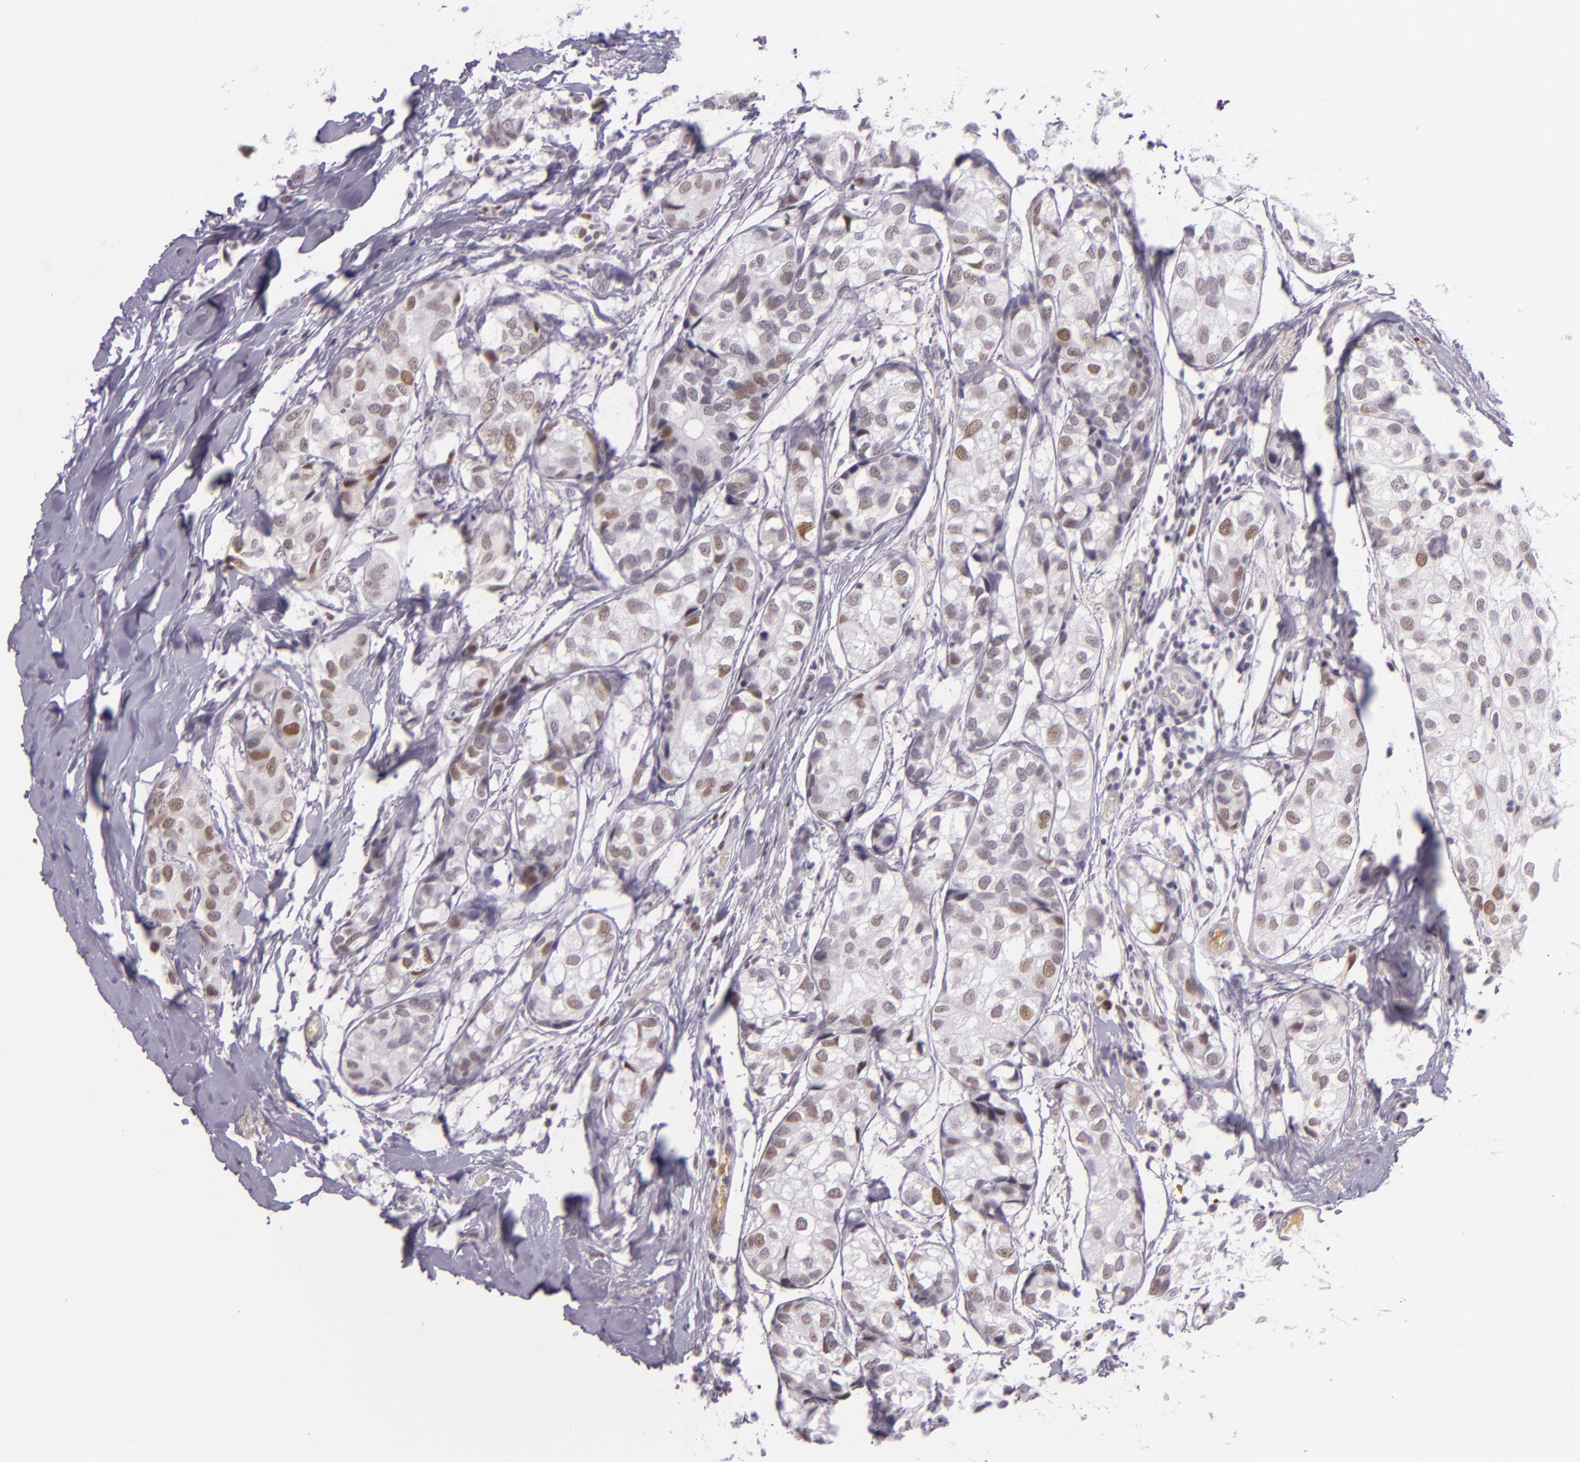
{"staining": {"intensity": "weak", "quantity": "<25%", "location": "nuclear"}, "tissue": "breast cancer", "cell_type": "Tumor cells", "image_type": "cancer", "snomed": [{"axis": "morphology", "description": "Duct carcinoma"}, {"axis": "topography", "description": "Breast"}], "caption": "An IHC photomicrograph of breast invasive ductal carcinoma is shown. There is no staining in tumor cells of breast invasive ductal carcinoma.", "gene": "CHEK2", "patient": {"sex": "female", "age": 68}}